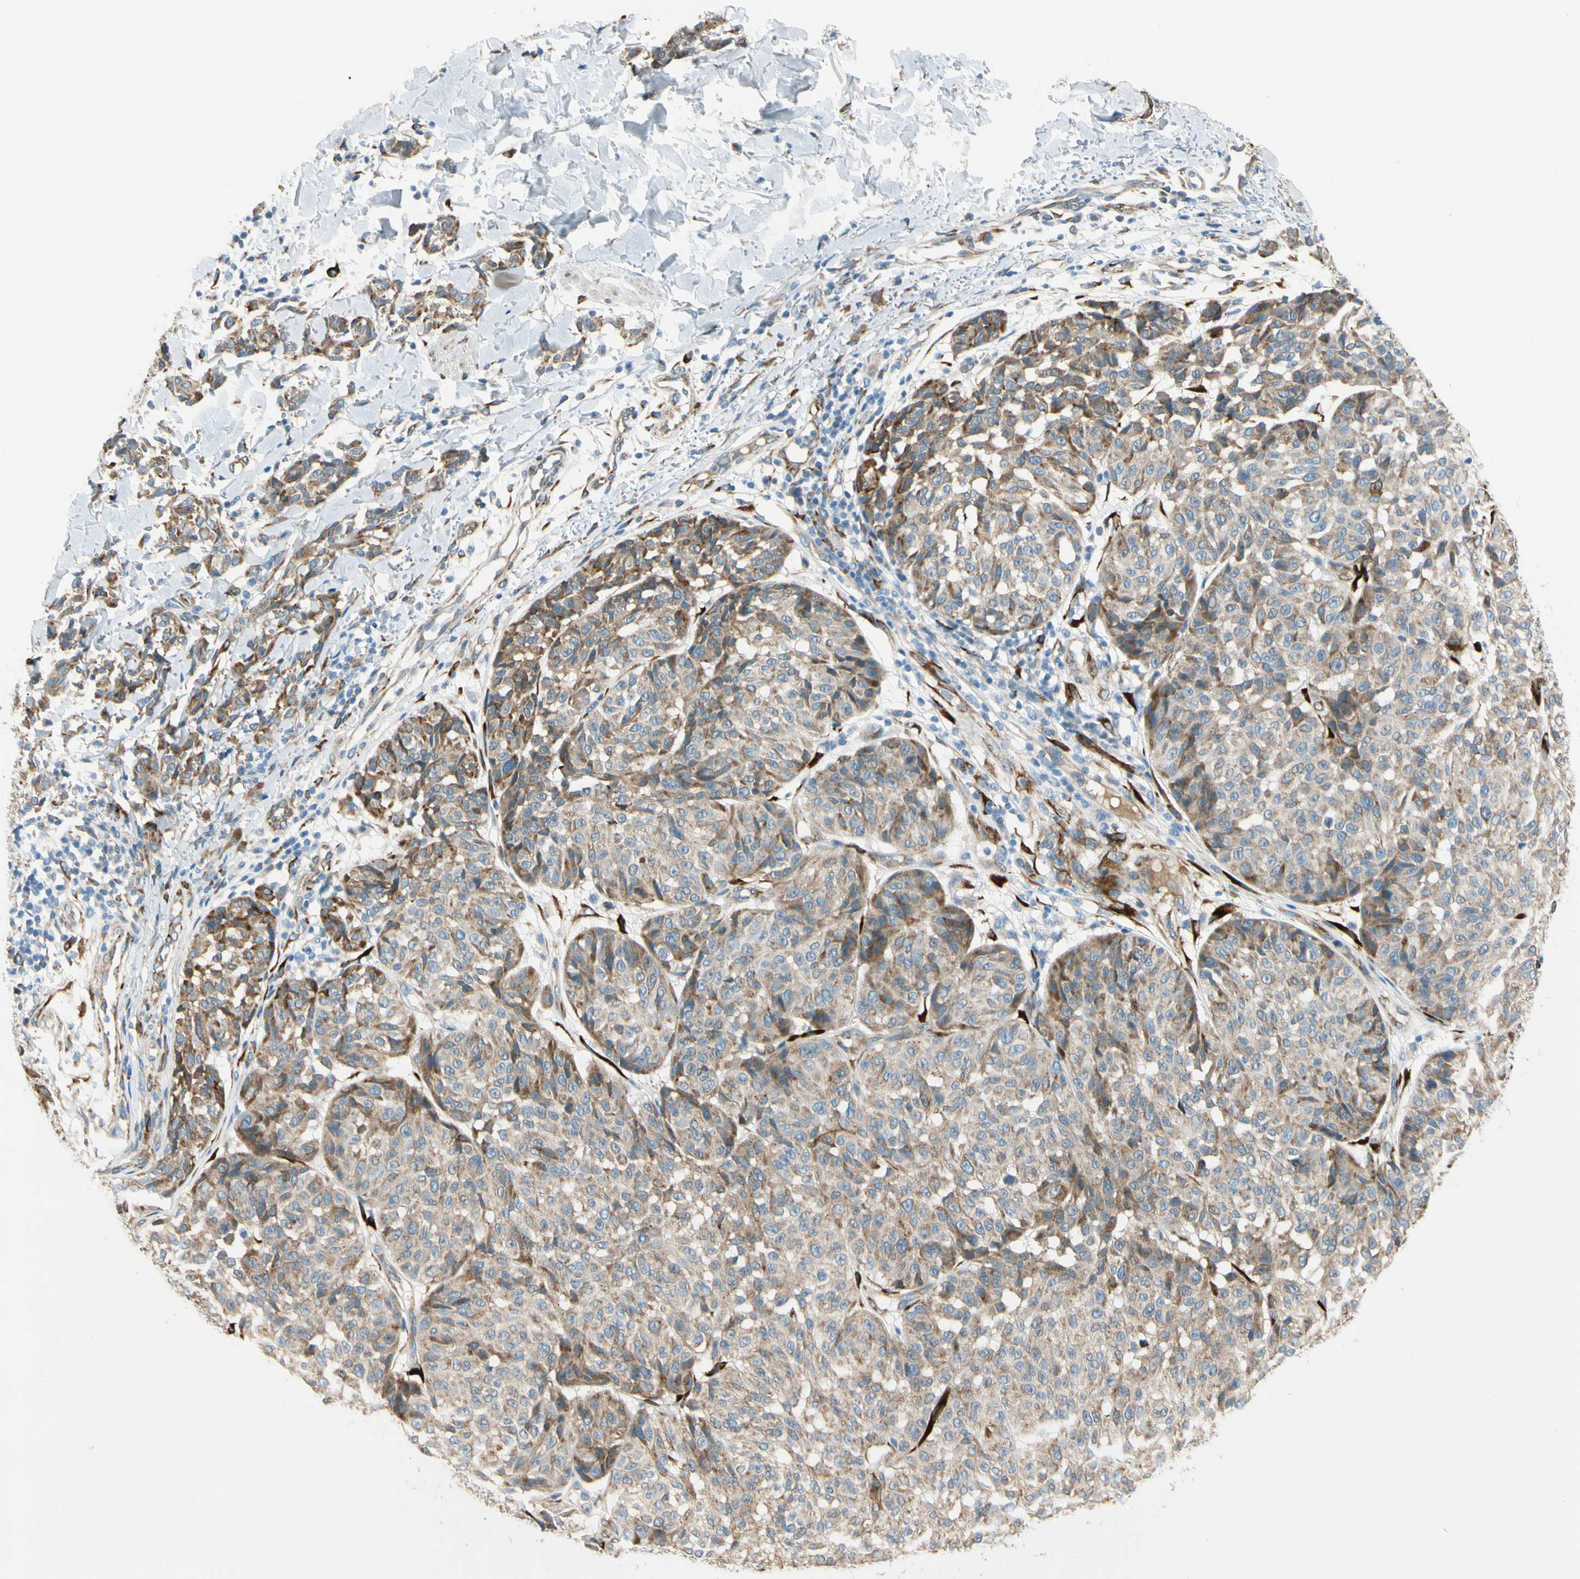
{"staining": {"intensity": "moderate", "quantity": ">75%", "location": "cytoplasmic/membranous"}, "tissue": "melanoma", "cell_type": "Tumor cells", "image_type": "cancer", "snomed": [{"axis": "morphology", "description": "Malignant melanoma, NOS"}, {"axis": "topography", "description": "Skin"}], "caption": "Immunohistochemical staining of human melanoma shows medium levels of moderate cytoplasmic/membranous protein expression in approximately >75% of tumor cells.", "gene": "FKBP7", "patient": {"sex": "female", "age": 46}}